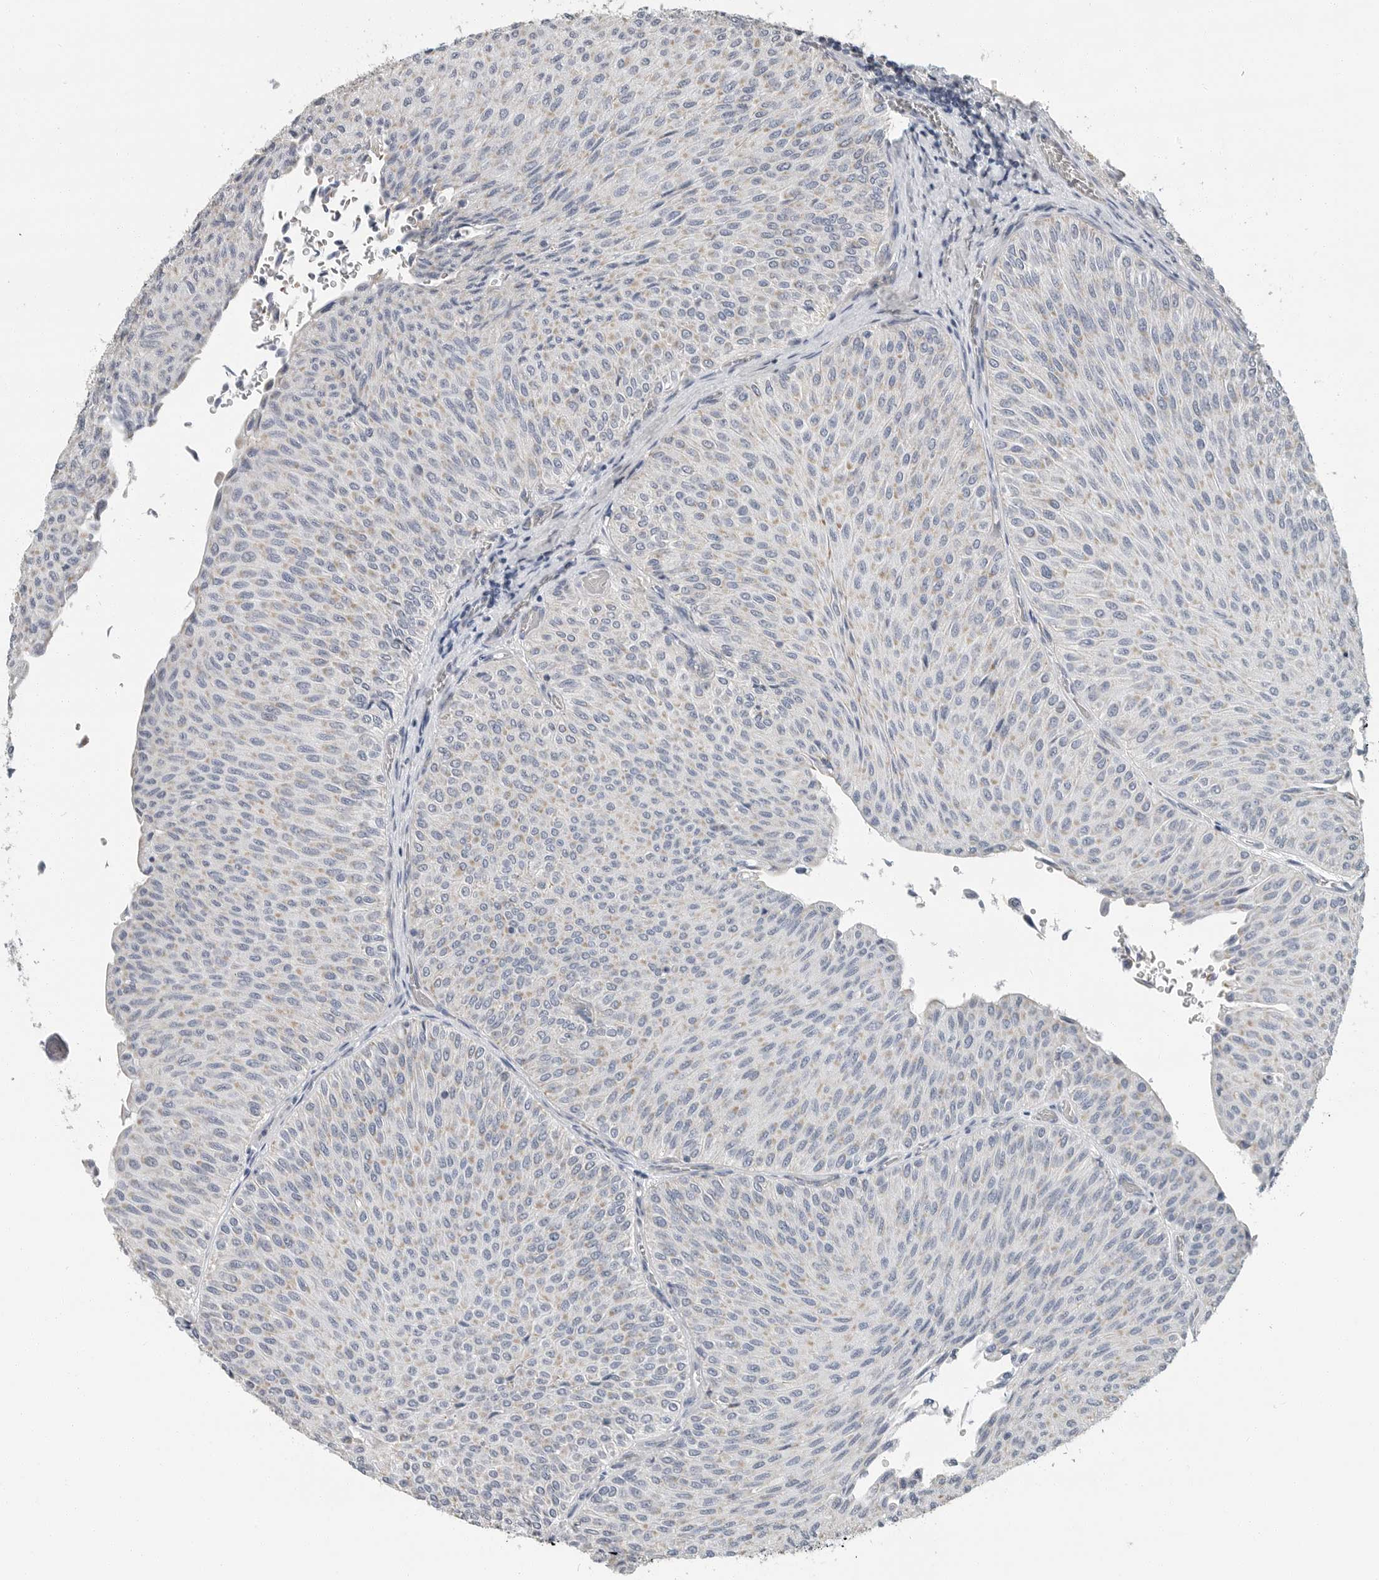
{"staining": {"intensity": "negative", "quantity": "none", "location": "none"}, "tissue": "urothelial cancer", "cell_type": "Tumor cells", "image_type": "cancer", "snomed": [{"axis": "morphology", "description": "Urothelial carcinoma, Low grade"}, {"axis": "topography", "description": "Urinary bladder"}], "caption": "Immunohistochemistry of low-grade urothelial carcinoma demonstrates no expression in tumor cells. The staining was performed using DAB (3,3'-diaminobenzidine) to visualize the protein expression in brown, while the nuclei were stained in blue with hematoxylin (Magnification: 20x).", "gene": "PLN", "patient": {"sex": "male", "age": 78}}